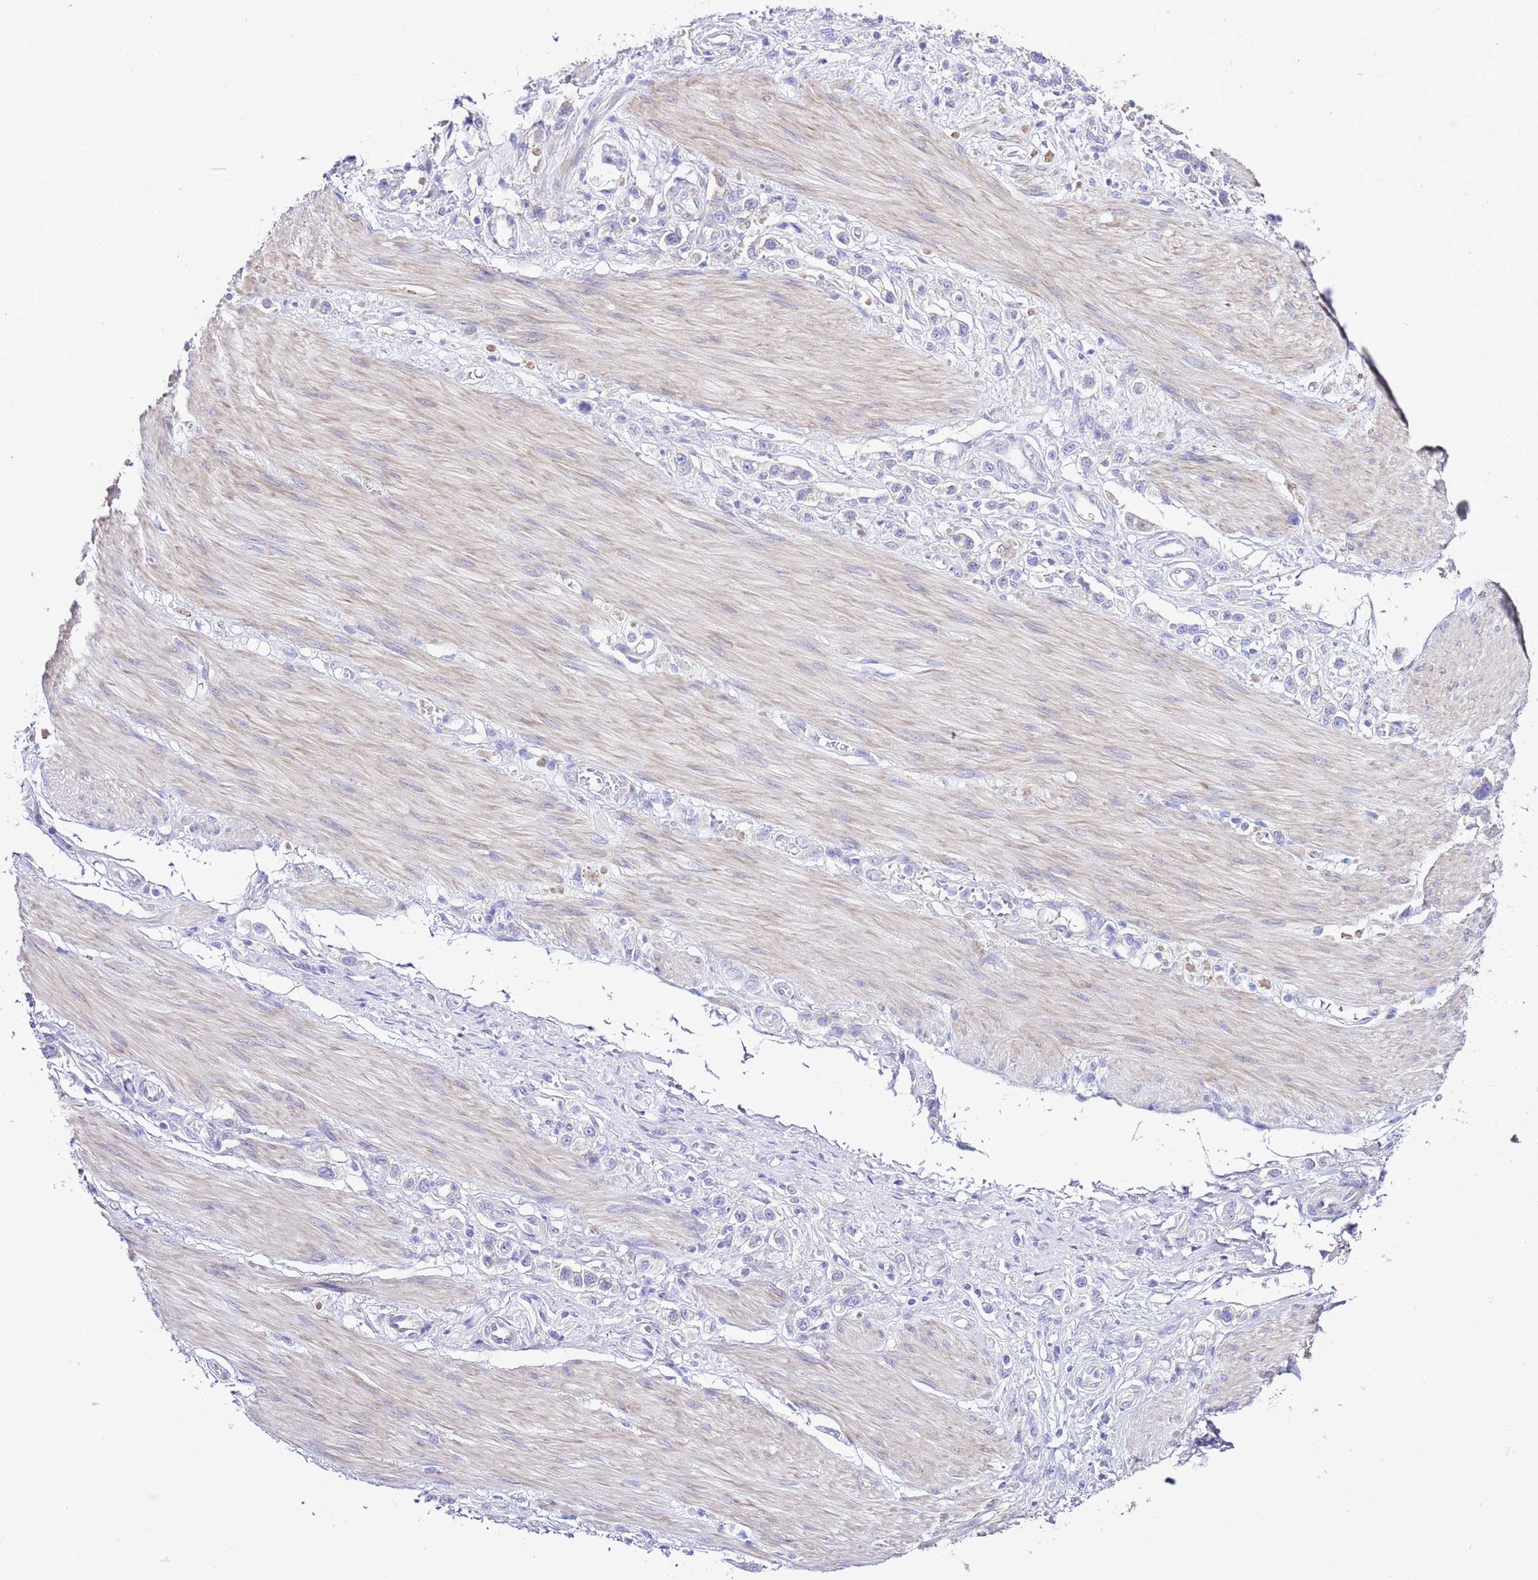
{"staining": {"intensity": "negative", "quantity": "none", "location": "none"}, "tissue": "stomach cancer", "cell_type": "Tumor cells", "image_type": "cancer", "snomed": [{"axis": "morphology", "description": "Adenocarcinoma, NOS"}, {"axis": "topography", "description": "Stomach"}], "caption": "A high-resolution micrograph shows IHC staining of stomach cancer (adenocarcinoma), which shows no significant staining in tumor cells. (DAB (3,3'-diaminobenzidine) immunohistochemistry, high magnification).", "gene": "RPS10", "patient": {"sex": "female", "age": 65}}